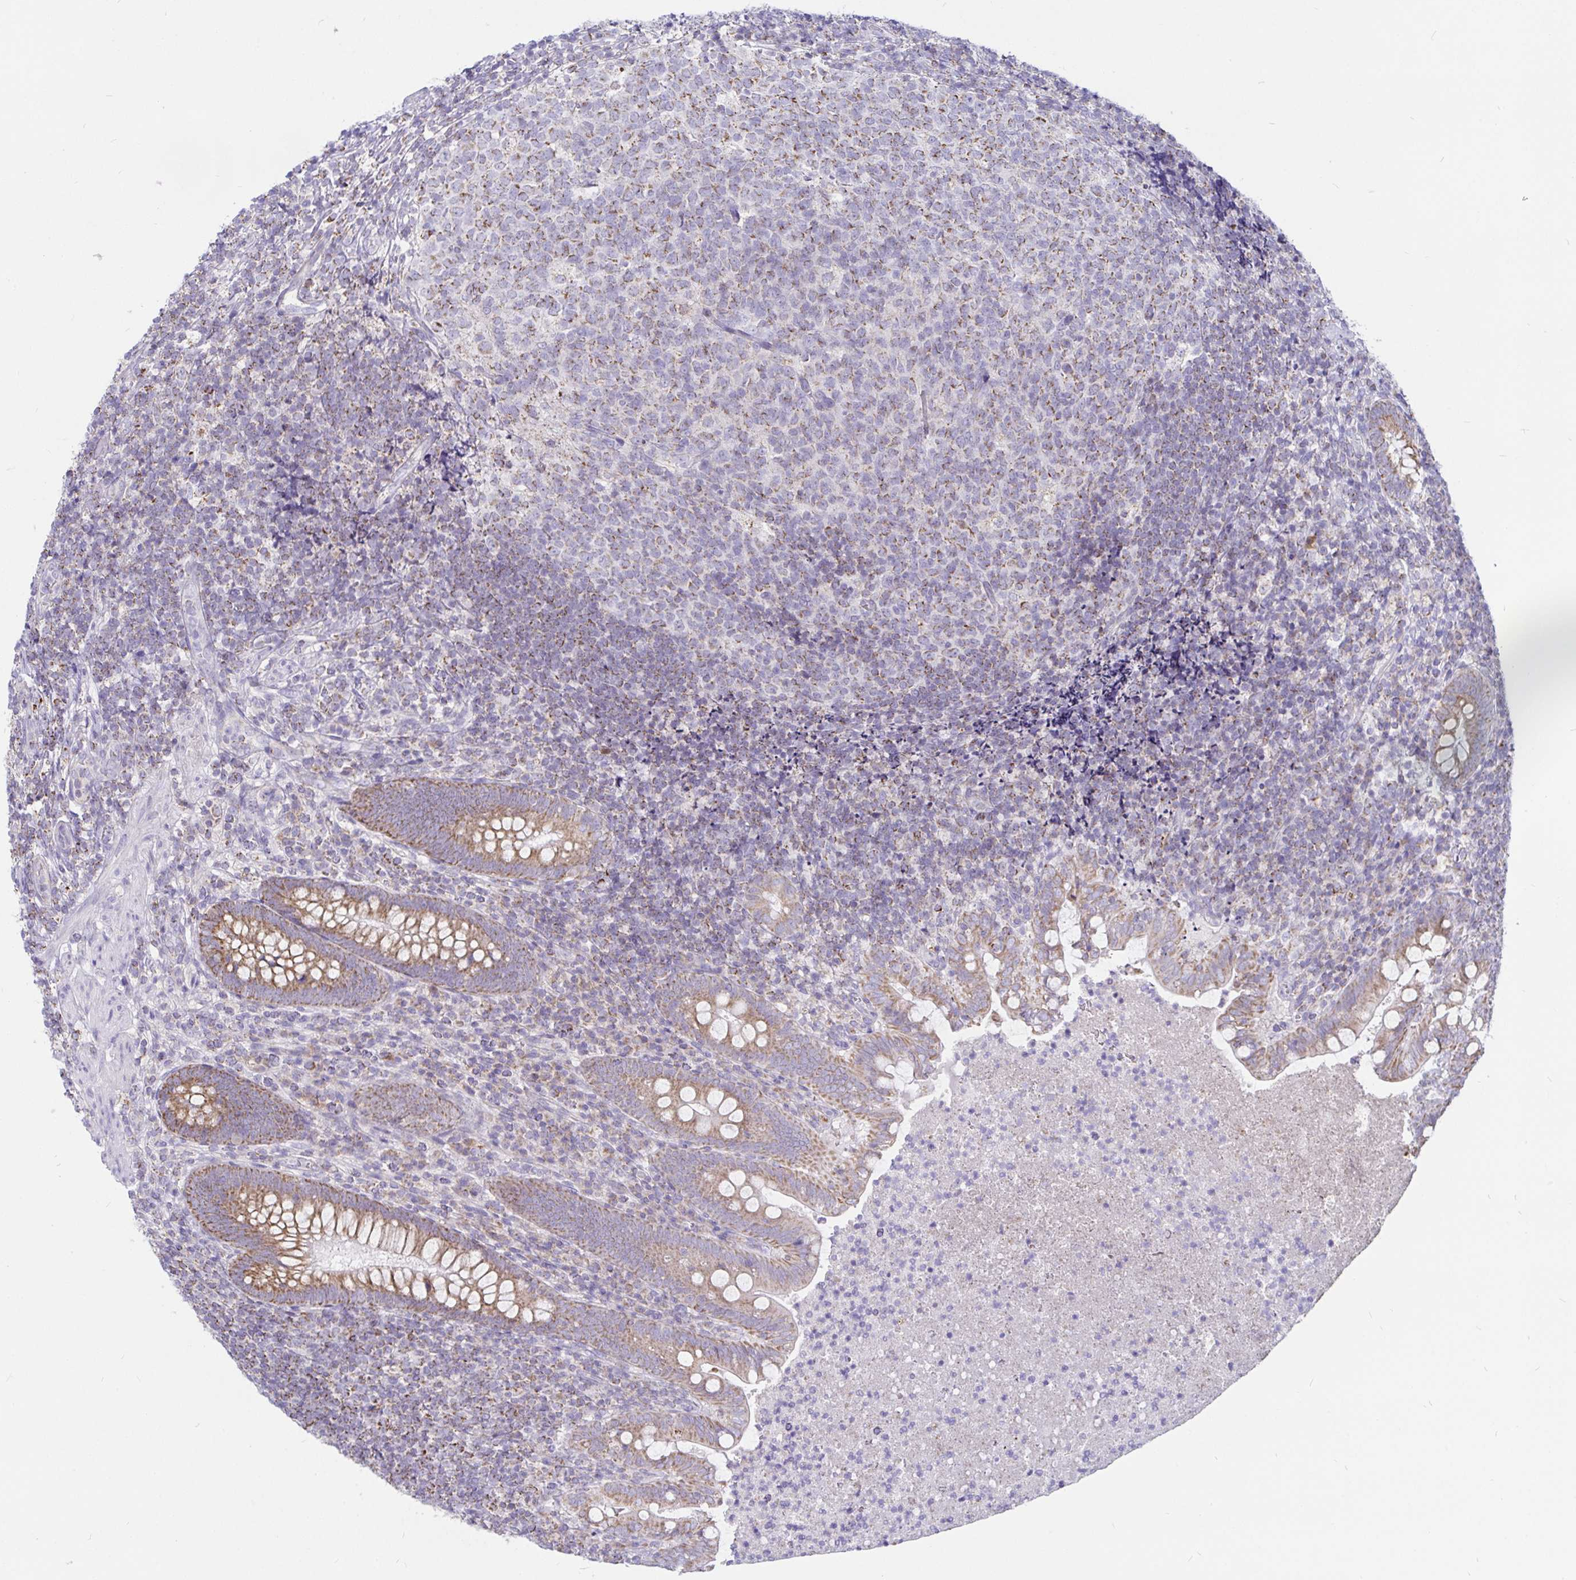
{"staining": {"intensity": "weak", "quantity": ">75%", "location": "cytoplasmic/membranous"}, "tissue": "appendix", "cell_type": "Glandular cells", "image_type": "normal", "snomed": [{"axis": "morphology", "description": "Normal tissue, NOS"}, {"axis": "topography", "description": "Appendix"}], "caption": "DAB (3,3'-diaminobenzidine) immunohistochemical staining of normal appendix demonstrates weak cytoplasmic/membranous protein staining in about >75% of glandular cells. The protein of interest is stained brown, and the nuclei are stained in blue (DAB IHC with brightfield microscopy, high magnification).", "gene": "PGAM2", "patient": {"sex": "male", "age": 47}}